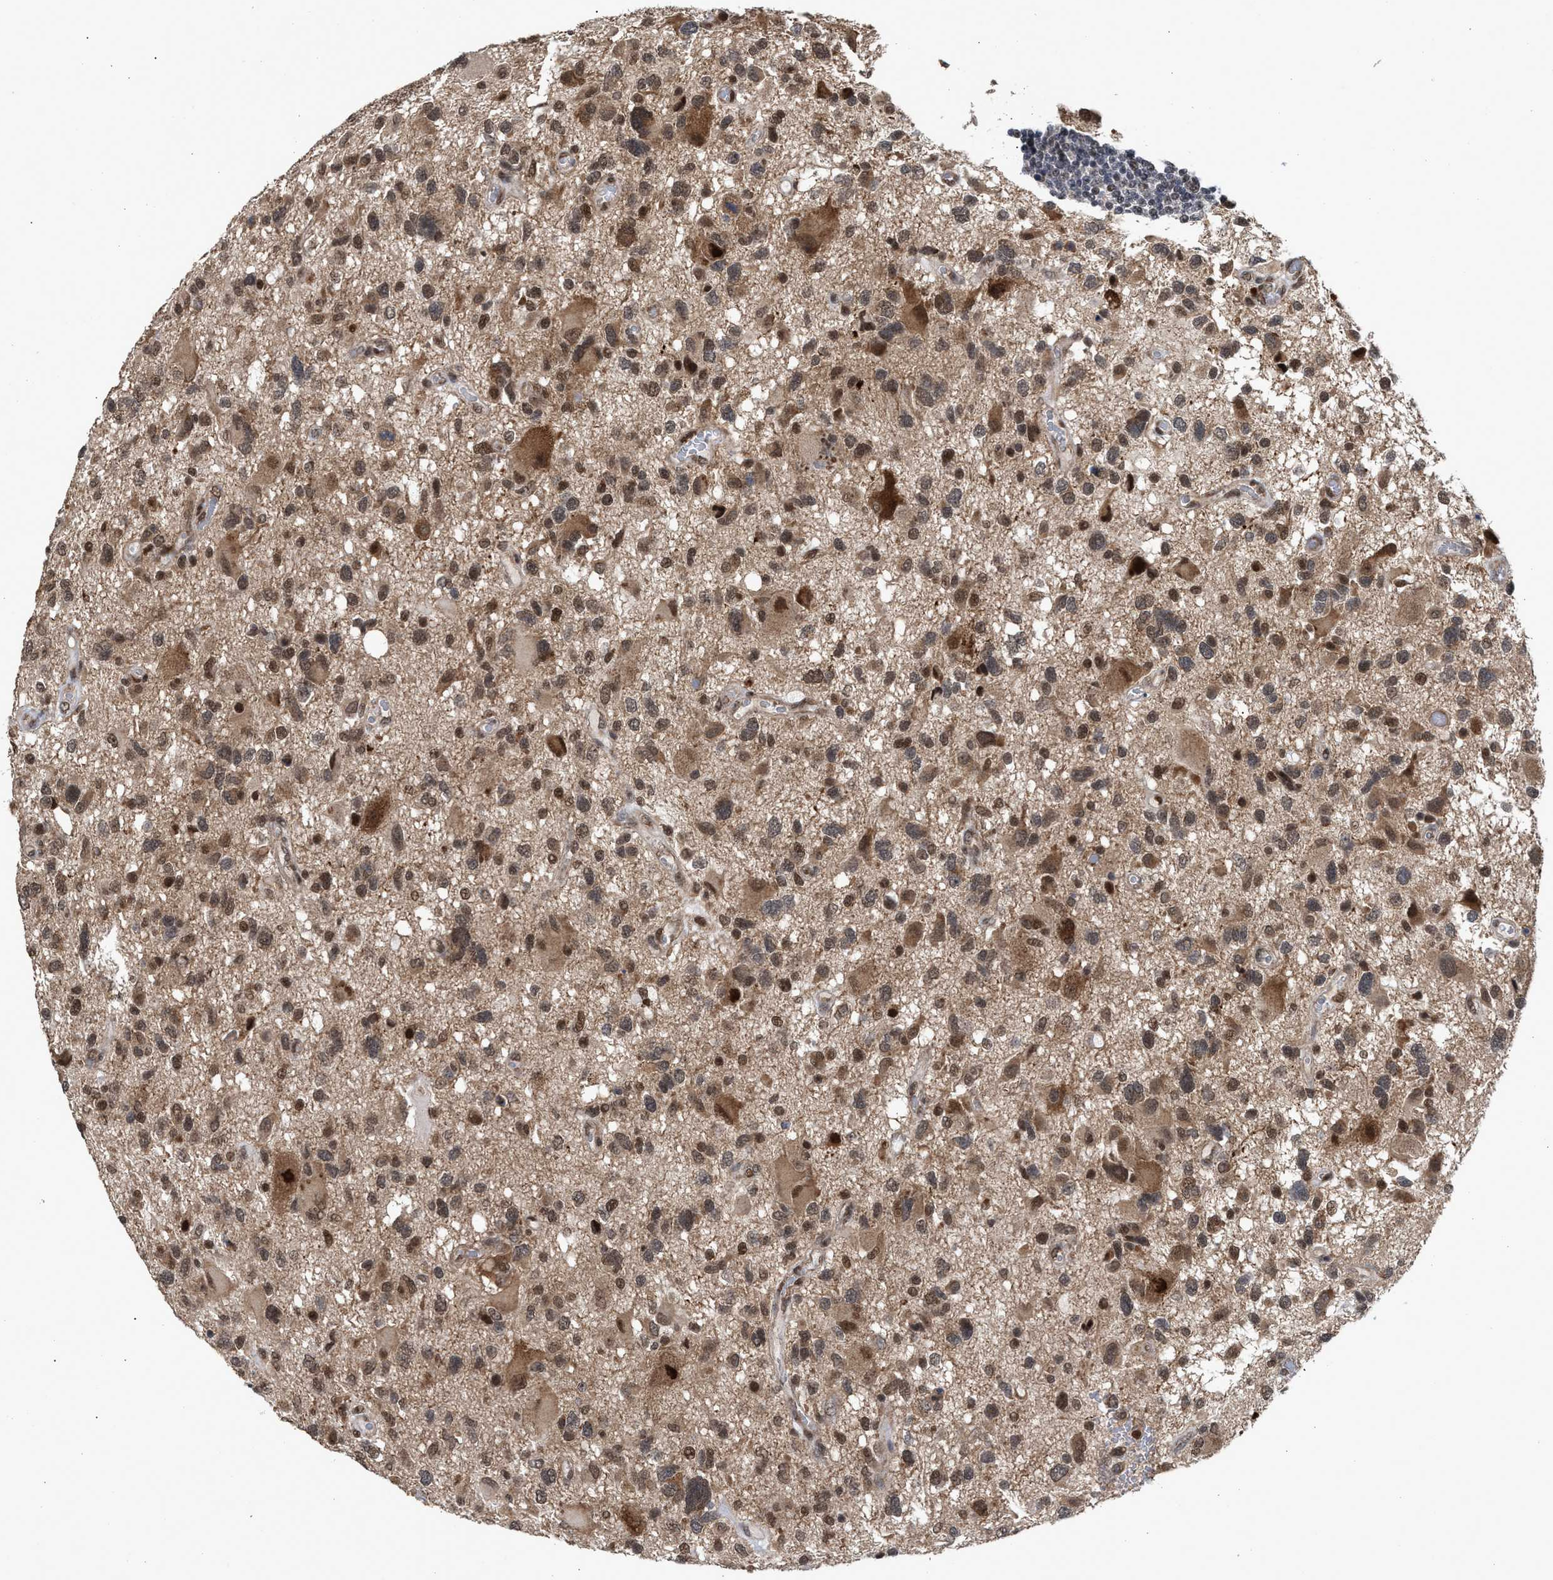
{"staining": {"intensity": "moderate", "quantity": ">75%", "location": "cytoplasmic/membranous,nuclear"}, "tissue": "glioma", "cell_type": "Tumor cells", "image_type": "cancer", "snomed": [{"axis": "morphology", "description": "Glioma, malignant, High grade"}, {"axis": "topography", "description": "Brain"}], "caption": "Immunohistochemistry (IHC) micrograph of neoplastic tissue: human glioma stained using immunohistochemistry (IHC) reveals medium levels of moderate protein expression localized specifically in the cytoplasmic/membranous and nuclear of tumor cells, appearing as a cytoplasmic/membranous and nuclear brown color.", "gene": "MKNK2", "patient": {"sex": "male", "age": 33}}